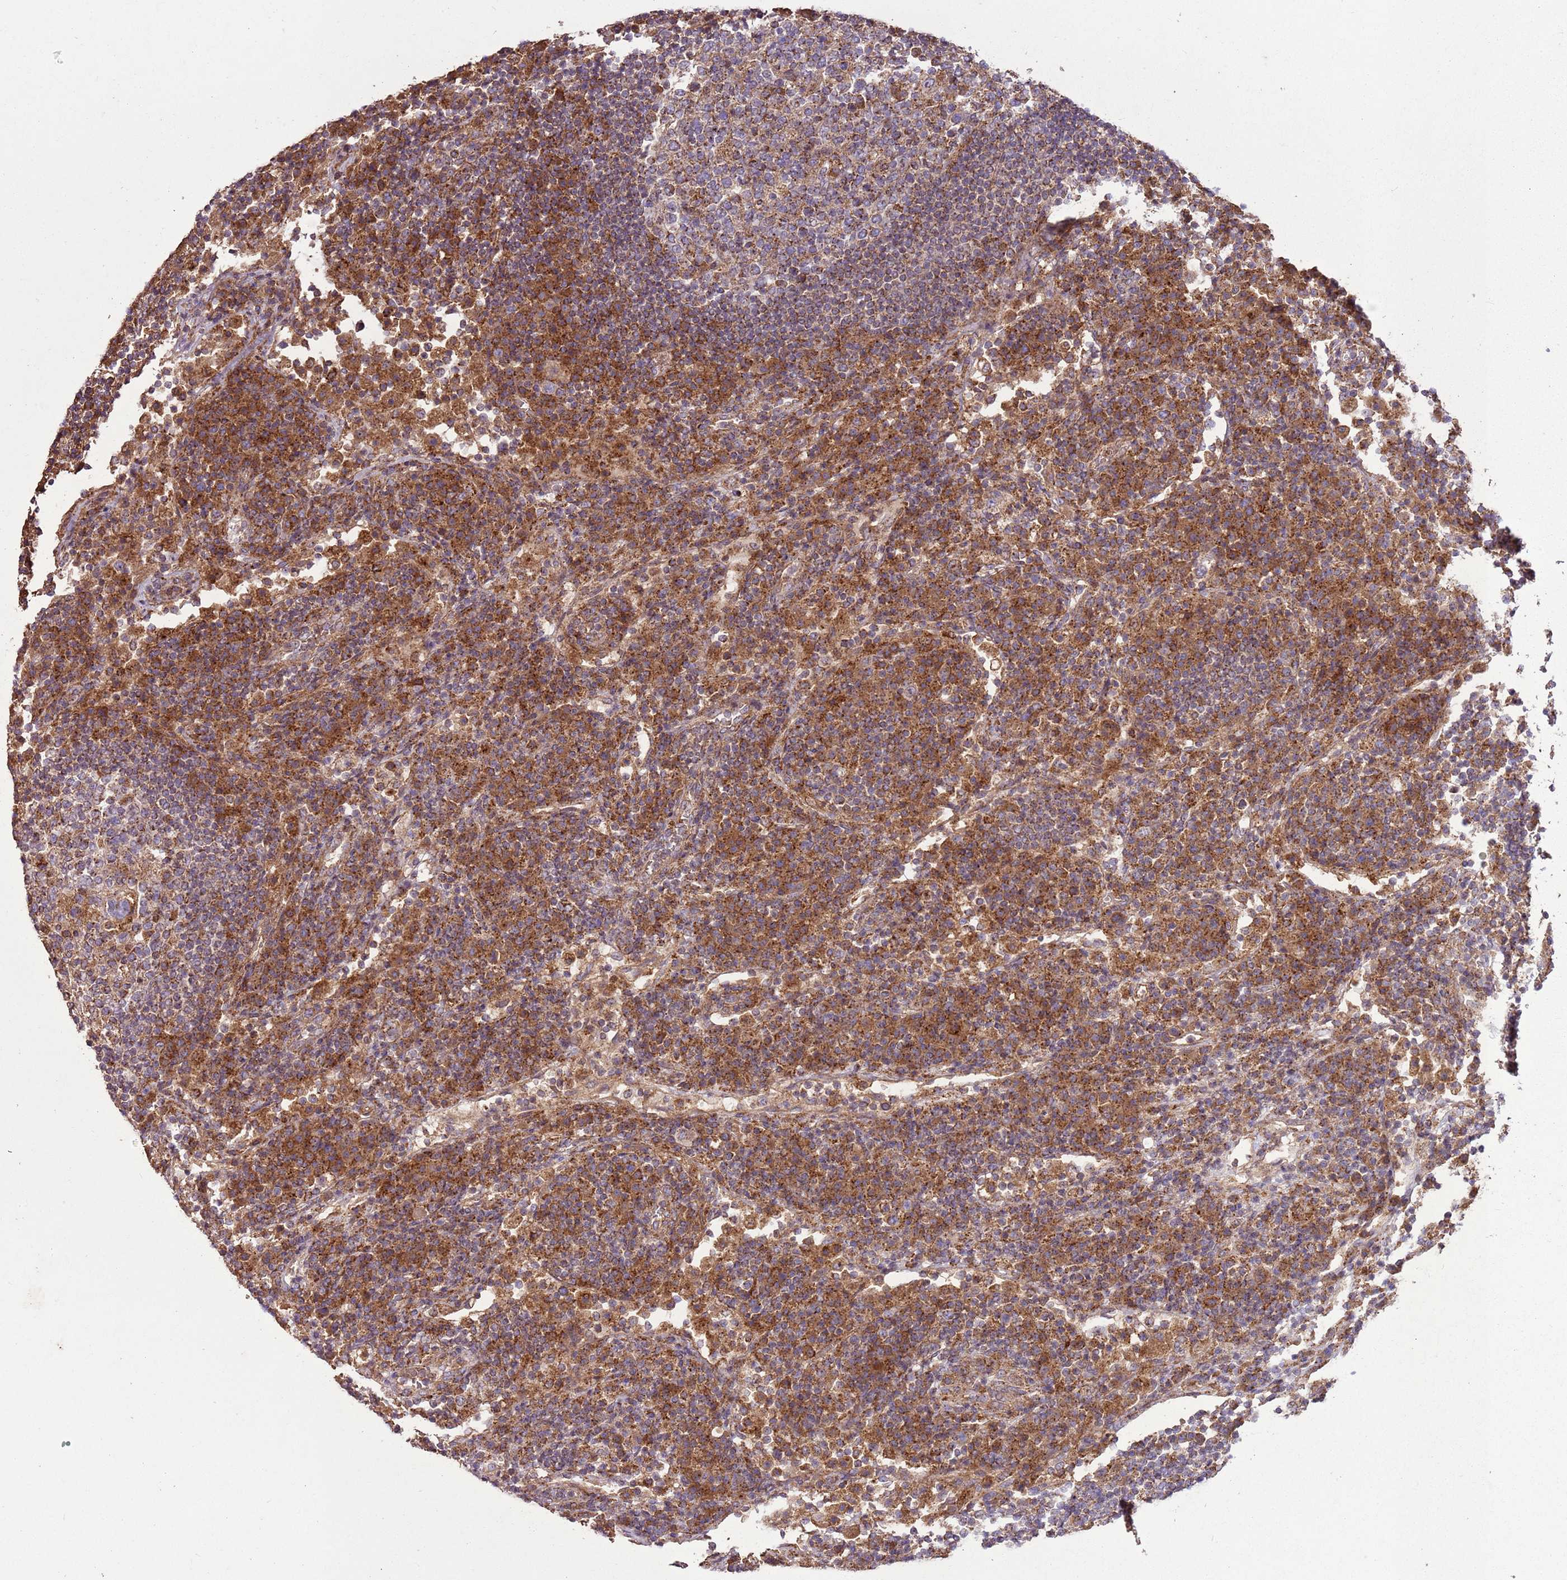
{"staining": {"intensity": "moderate", "quantity": "25%-75%", "location": "cytoplasmic/membranous"}, "tissue": "lymph node", "cell_type": "Germinal center cells", "image_type": "normal", "snomed": [{"axis": "morphology", "description": "Normal tissue, NOS"}, {"axis": "topography", "description": "Lymph node"}], "caption": "IHC (DAB (3,3'-diaminobenzidine)) staining of unremarkable lymph node shows moderate cytoplasmic/membranous protein staining in about 25%-75% of germinal center cells.", "gene": "ANKRD24", "patient": {"sex": "female", "age": 53}}